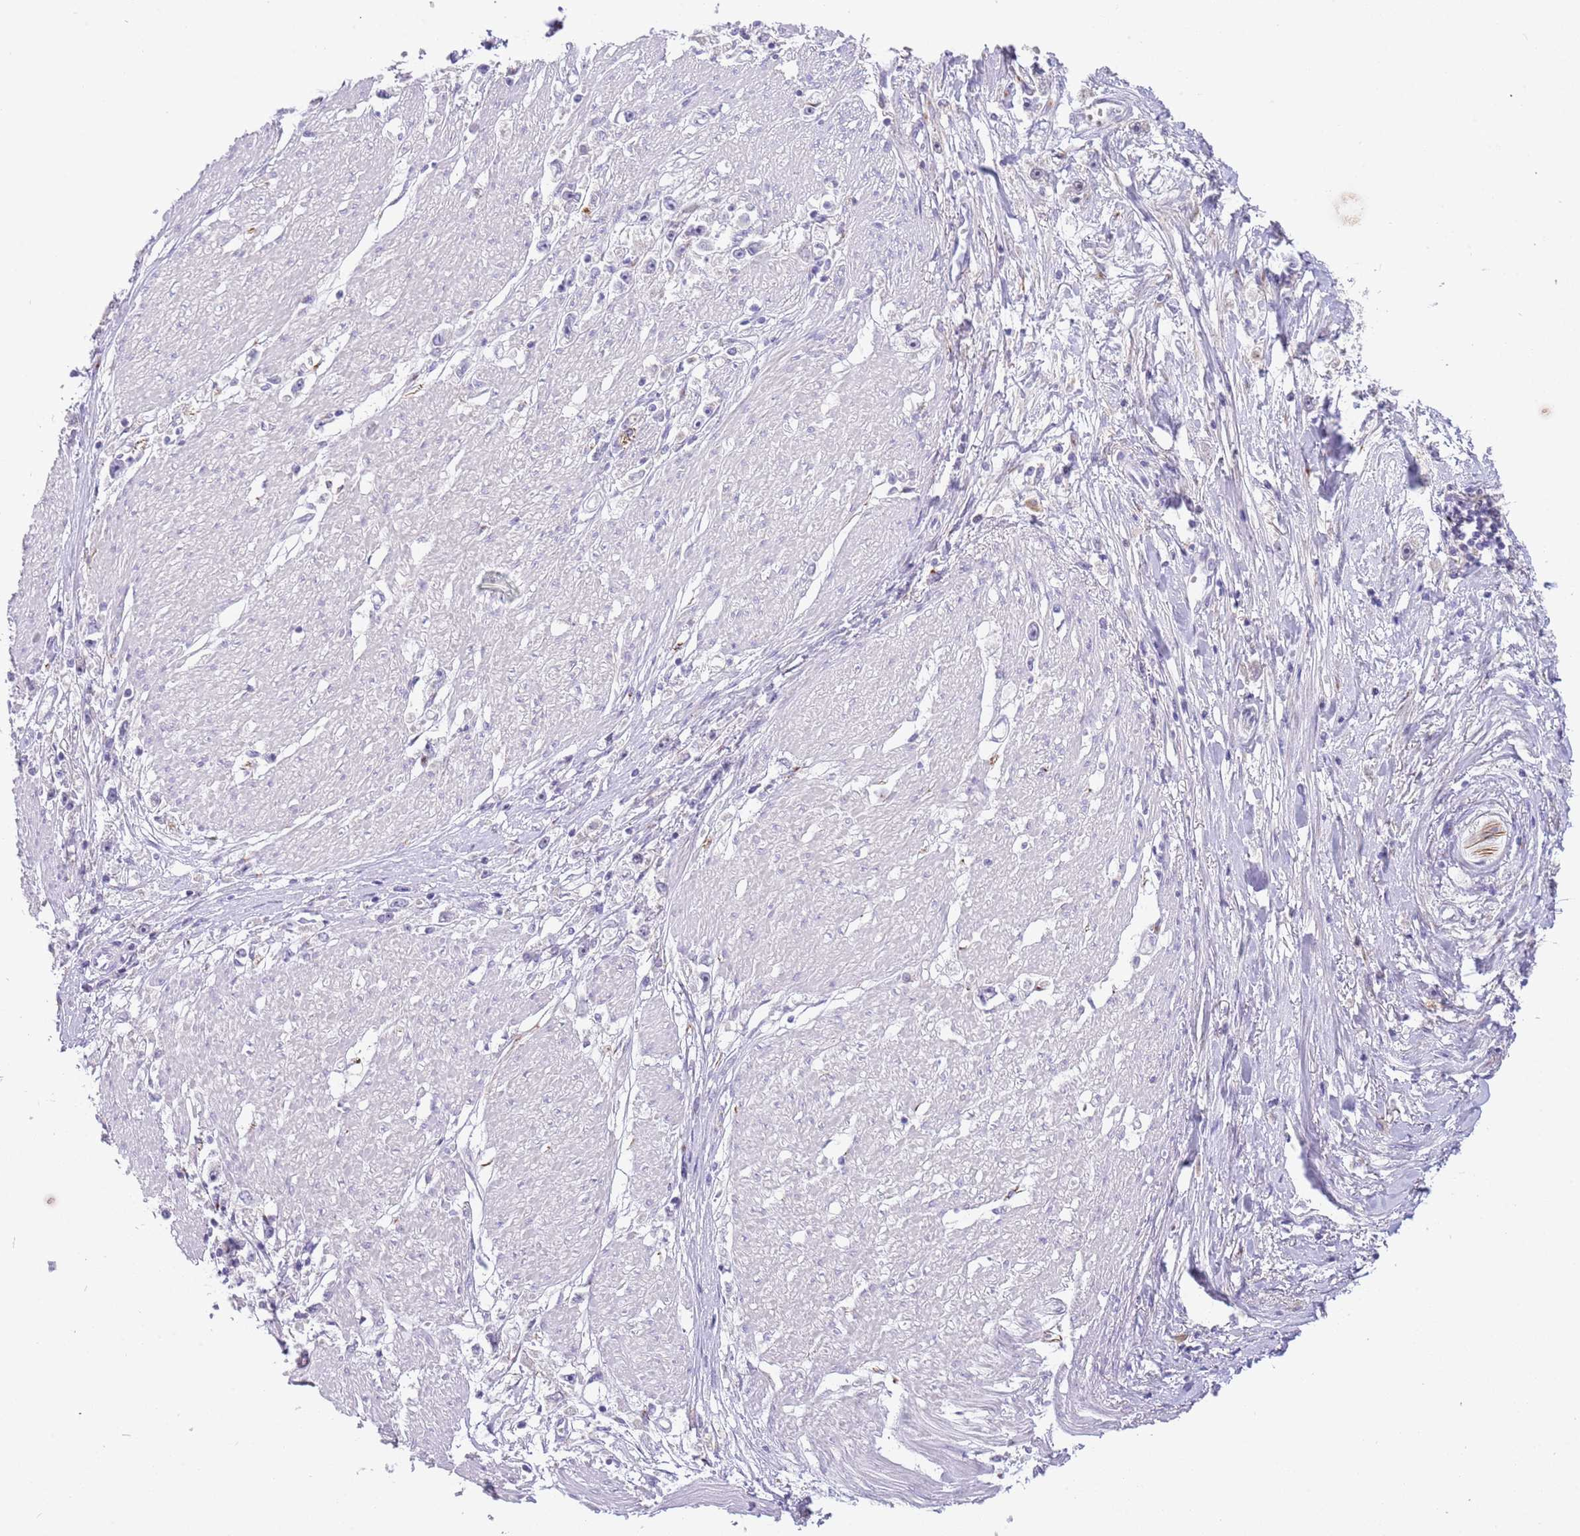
{"staining": {"intensity": "negative", "quantity": "none", "location": "none"}, "tissue": "stomach cancer", "cell_type": "Tumor cells", "image_type": "cancer", "snomed": [{"axis": "morphology", "description": "Adenocarcinoma, NOS"}, {"axis": "topography", "description": "Stomach"}], "caption": "The histopathology image exhibits no significant expression in tumor cells of stomach cancer.", "gene": "CFAP73", "patient": {"sex": "female", "age": 59}}